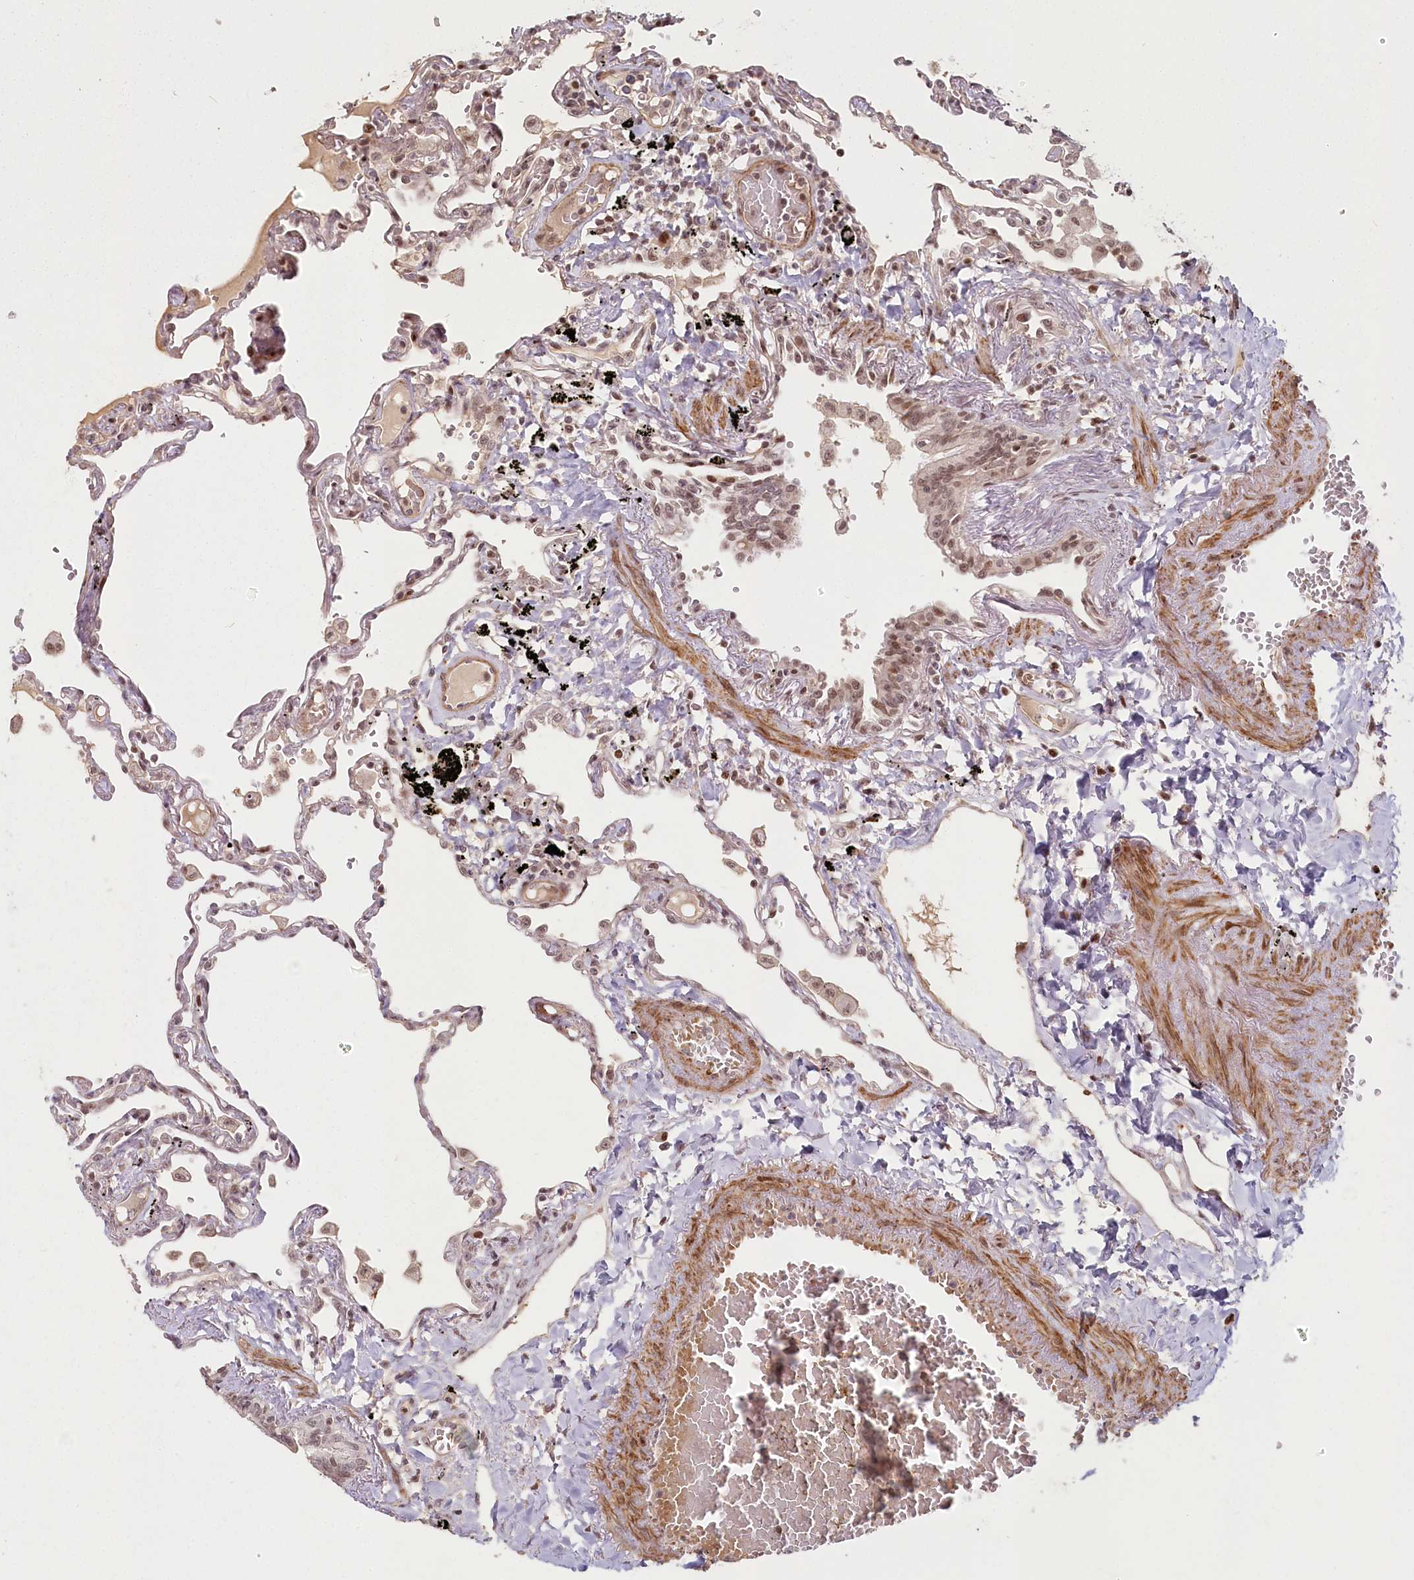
{"staining": {"intensity": "moderate", "quantity": "<25%", "location": "cytoplasmic/membranous,nuclear"}, "tissue": "lung", "cell_type": "Alveolar cells", "image_type": "normal", "snomed": [{"axis": "morphology", "description": "Normal tissue, NOS"}, {"axis": "topography", "description": "Lung"}], "caption": "Unremarkable lung shows moderate cytoplasmic/membranous,nuclear expression in approximately <25% of alveolar cells, visualized by immunohistochemistry.", "gene": "FAM204A", "patient": {"sex": "female", "age": 67}}